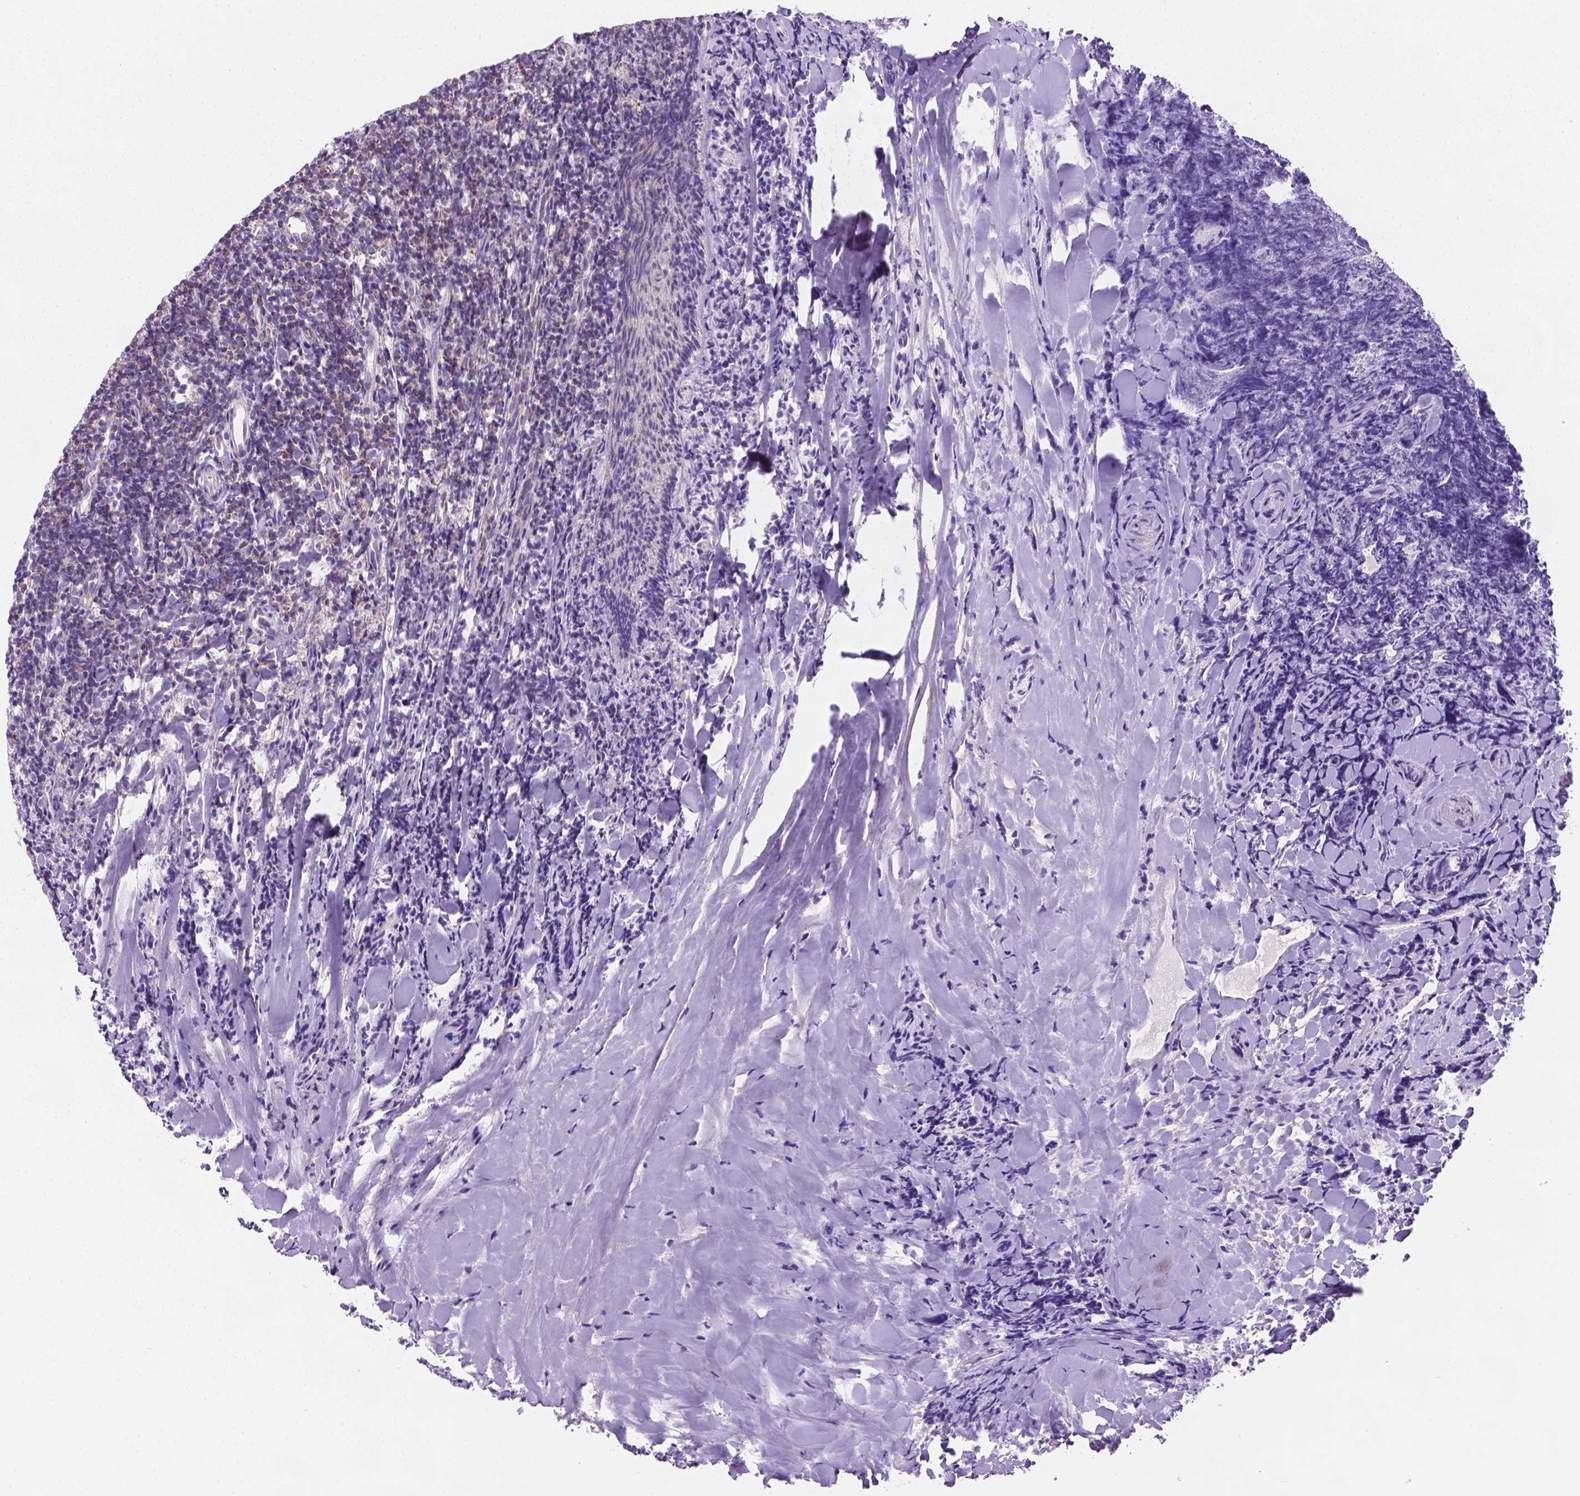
{"staining": {"intensity": "weak", "quantity": "<25%", "location": "cytoplasmic/membranous"}, "tissue": "tonsil", "cell_type": "Germinal center cells", "image_type": "normal", "snomed": [{"axis": "morphology", "description": "Normal tissue, NOS"}, {"axis": "topography", "description": "Tonsil"}], "caption": "Human tonsil stained for a protein using IHC demonstrates no positivity in germinal center cells.", "gene": "CSPG5", "patient": {"sex": "female", "age": 10}}